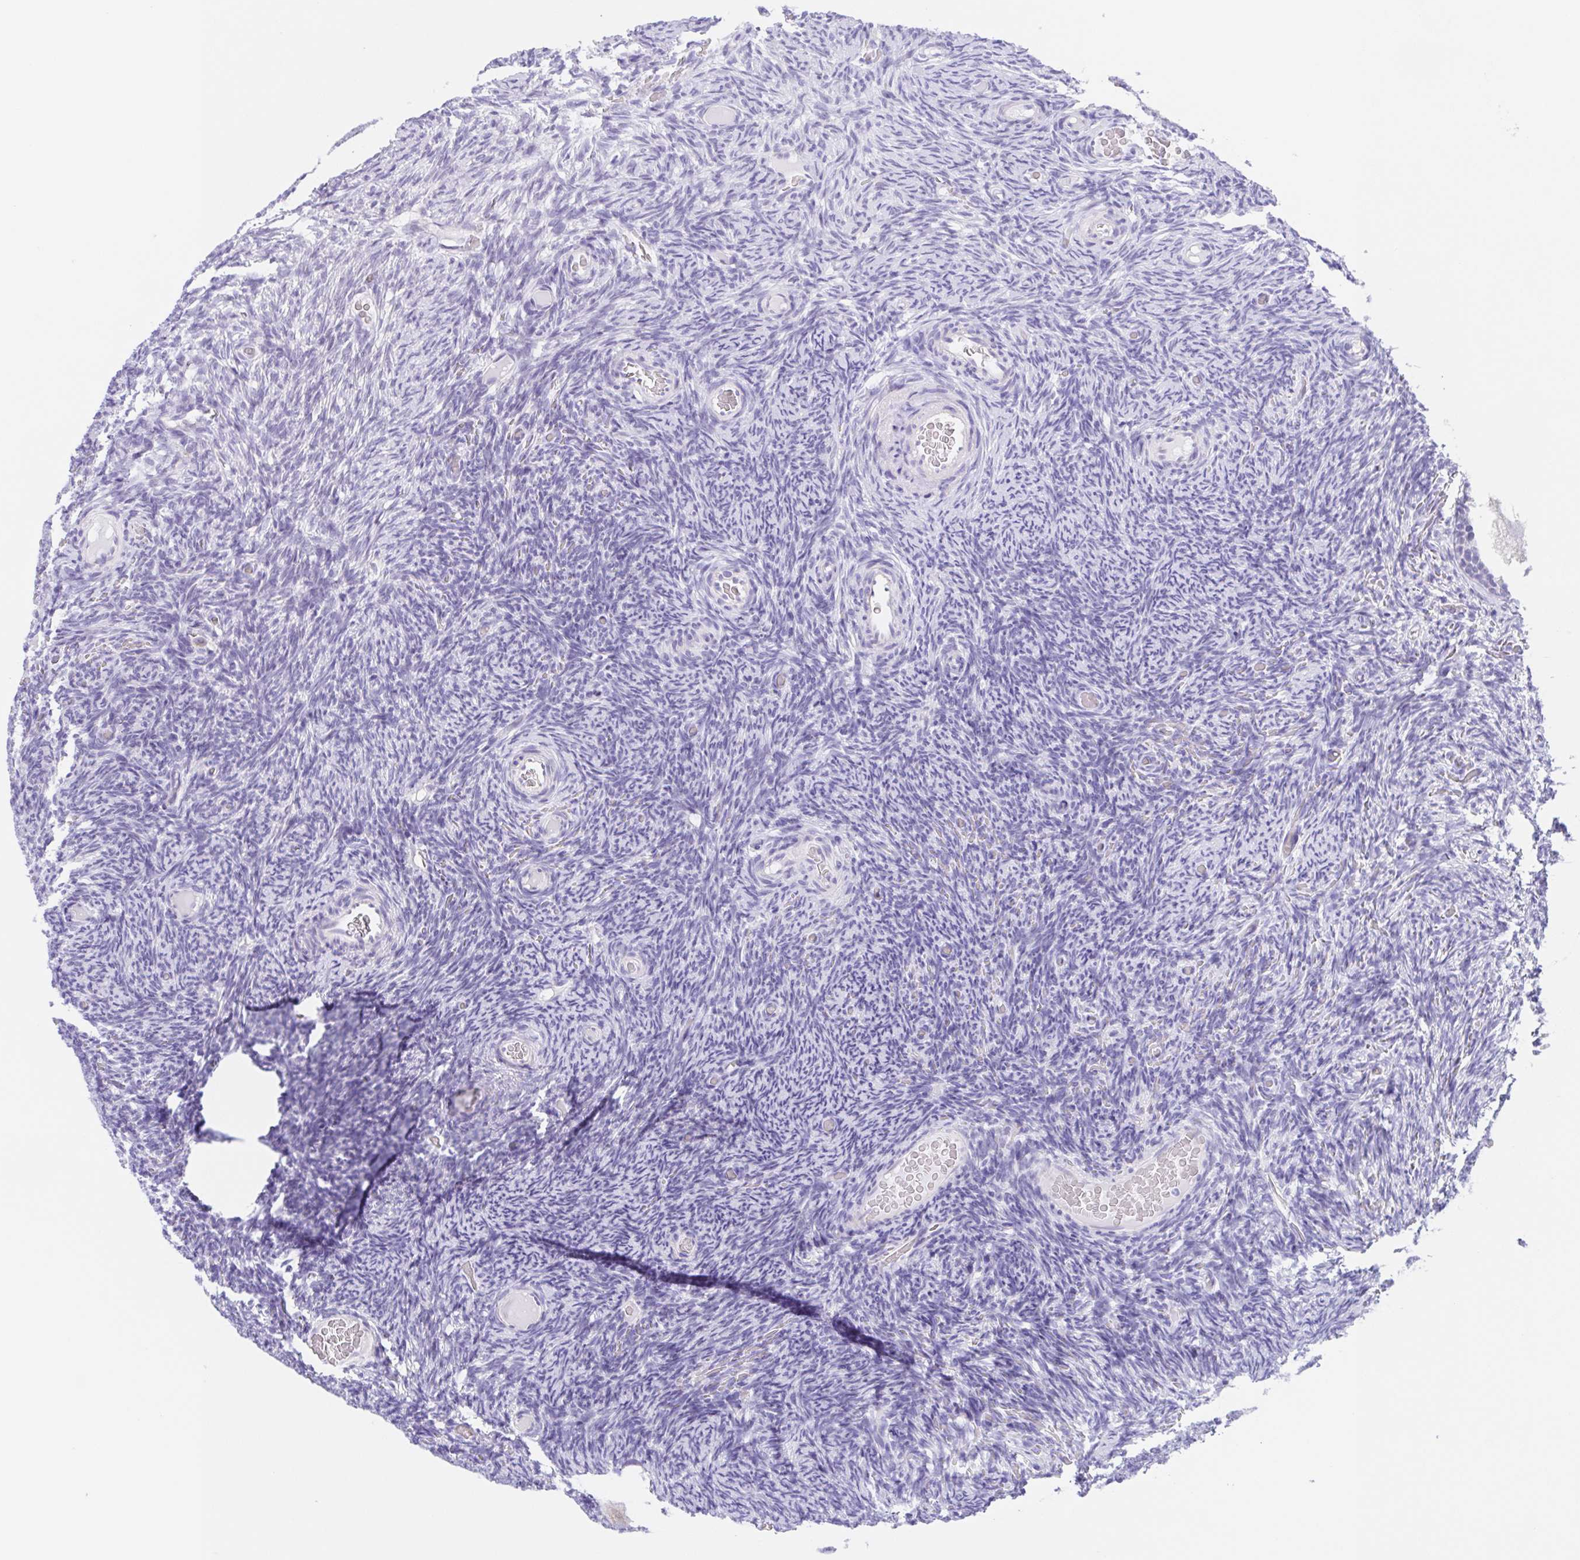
{"staining": {"intensity": "negative", "quantity": "none", "location": "none"}, "tissue": "ovary", "cell_type": "Ovarian stroma cells", "image_type": "normal", "snomed": [{"axis": "morphology", "description": "Normal tissue, NOS"}, {"axis": "topography", "description": "Ovary"}], "caption": "A high-resolution image shows immunohistochemistry (IHC) staining of normal ovary, which shows no significant positivity in ovarian stroma cells. (DAB (3,3'-diaminobenzidine) immunohistochemistry (IHC) visualized using brightfield microscopy, high magnification).", "gene": "SCG3", "patient": {"sex": "female", "age": 34}}